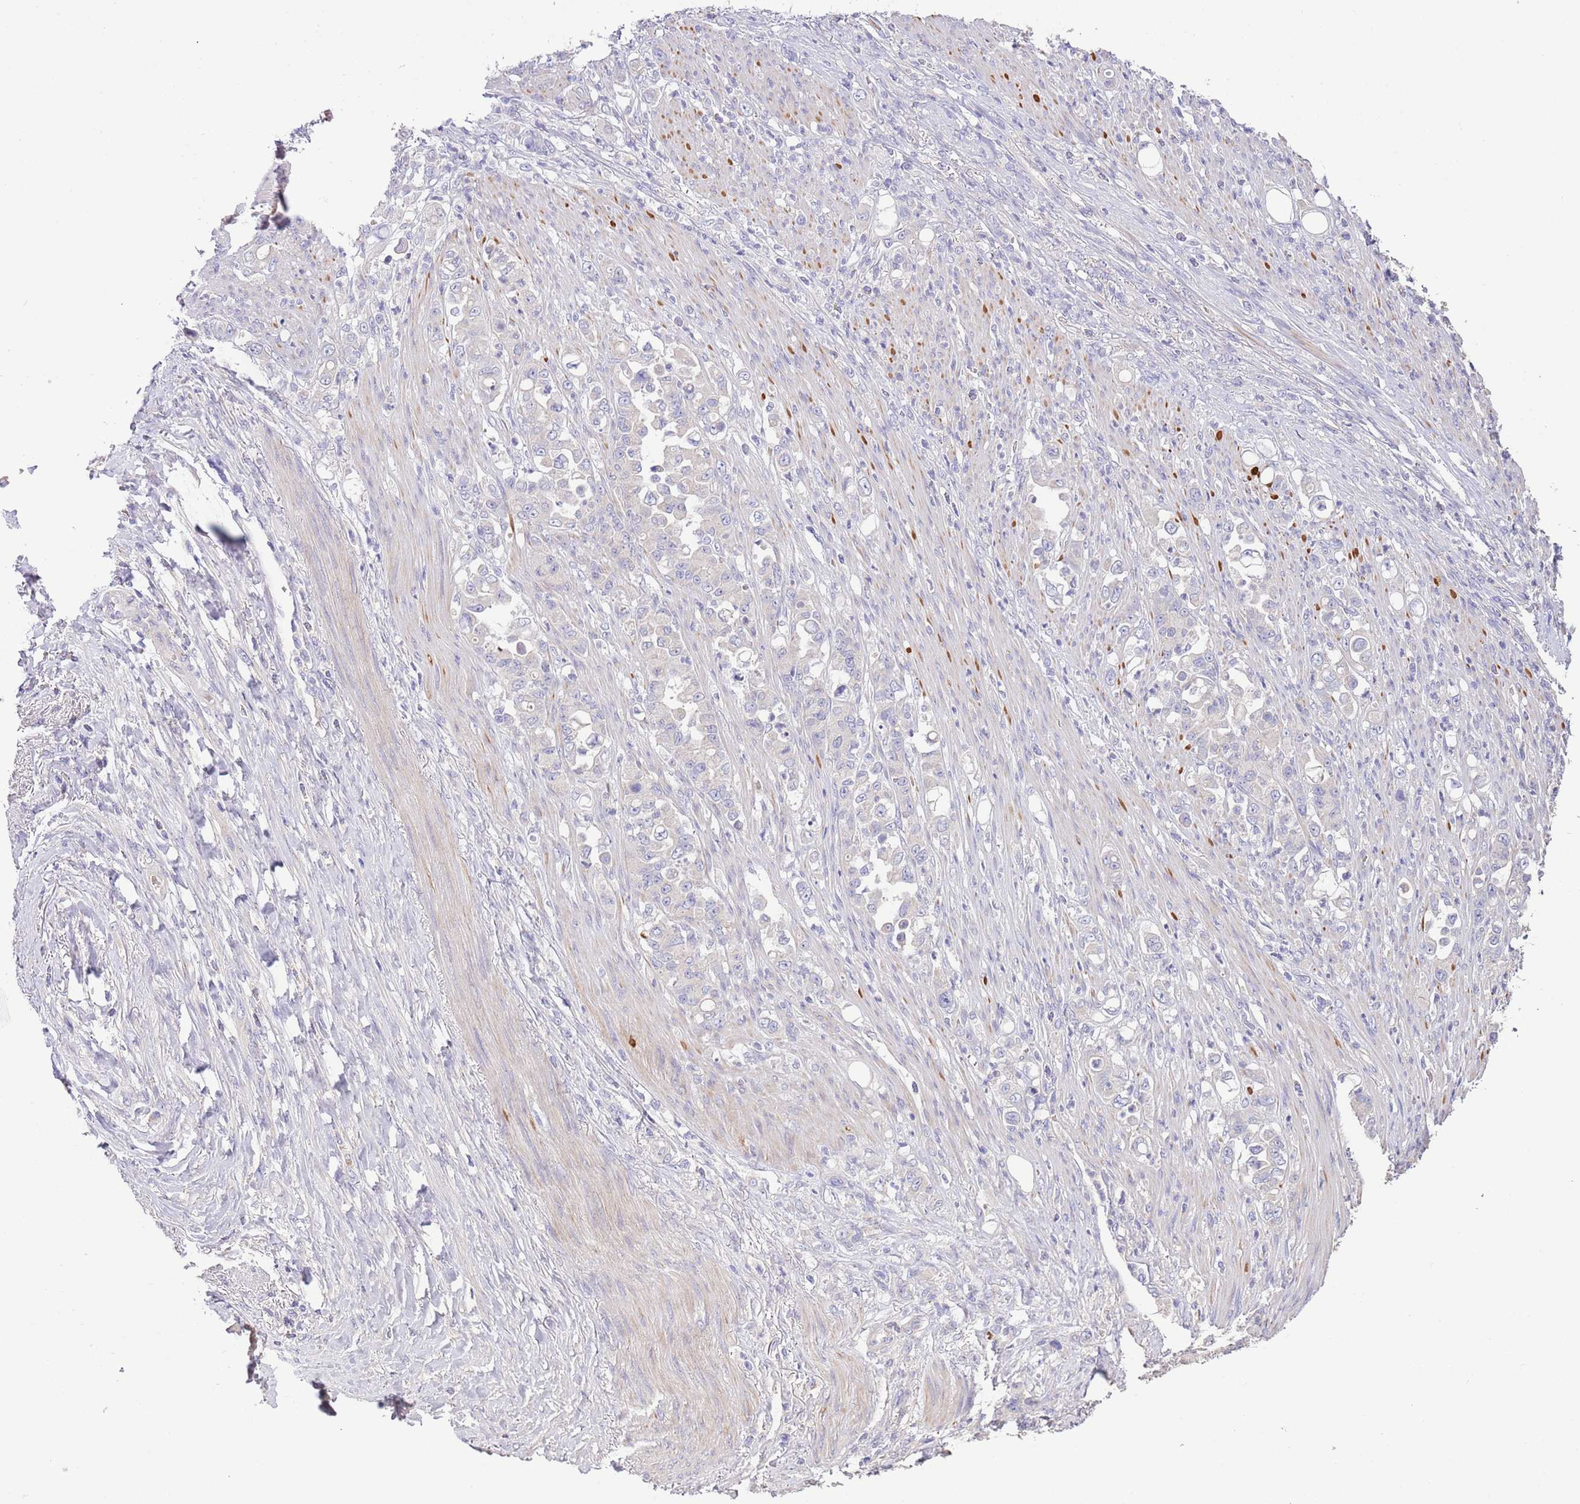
{"staining": {"intensity": "negative", "quantity": "none", "location": "none"}, "tissue": "stomach cancer", "cell_type": "Tumor cells", "image_type": "cancer", "snomed": [{"axis": "morphology", "description": "Normal tissue, NOS"}, {"axis": "morphology", "description": "Adenocarcinoma, NOS"}, {"axis": "topography", "description": "Stomach"}], "caption": "This histopathology image is of adenocarcinoma (stomach) stained with immunohistochemistry to label a protein in brown with the nuclei are counter-stained blue. There is no expression in tumor cells. (DAB (3,3'-diaminobenzidine) IHC with hematoxylin counter stain).", "gene": "ZNF658", "patient": {"sex": "female", "age": 79}}